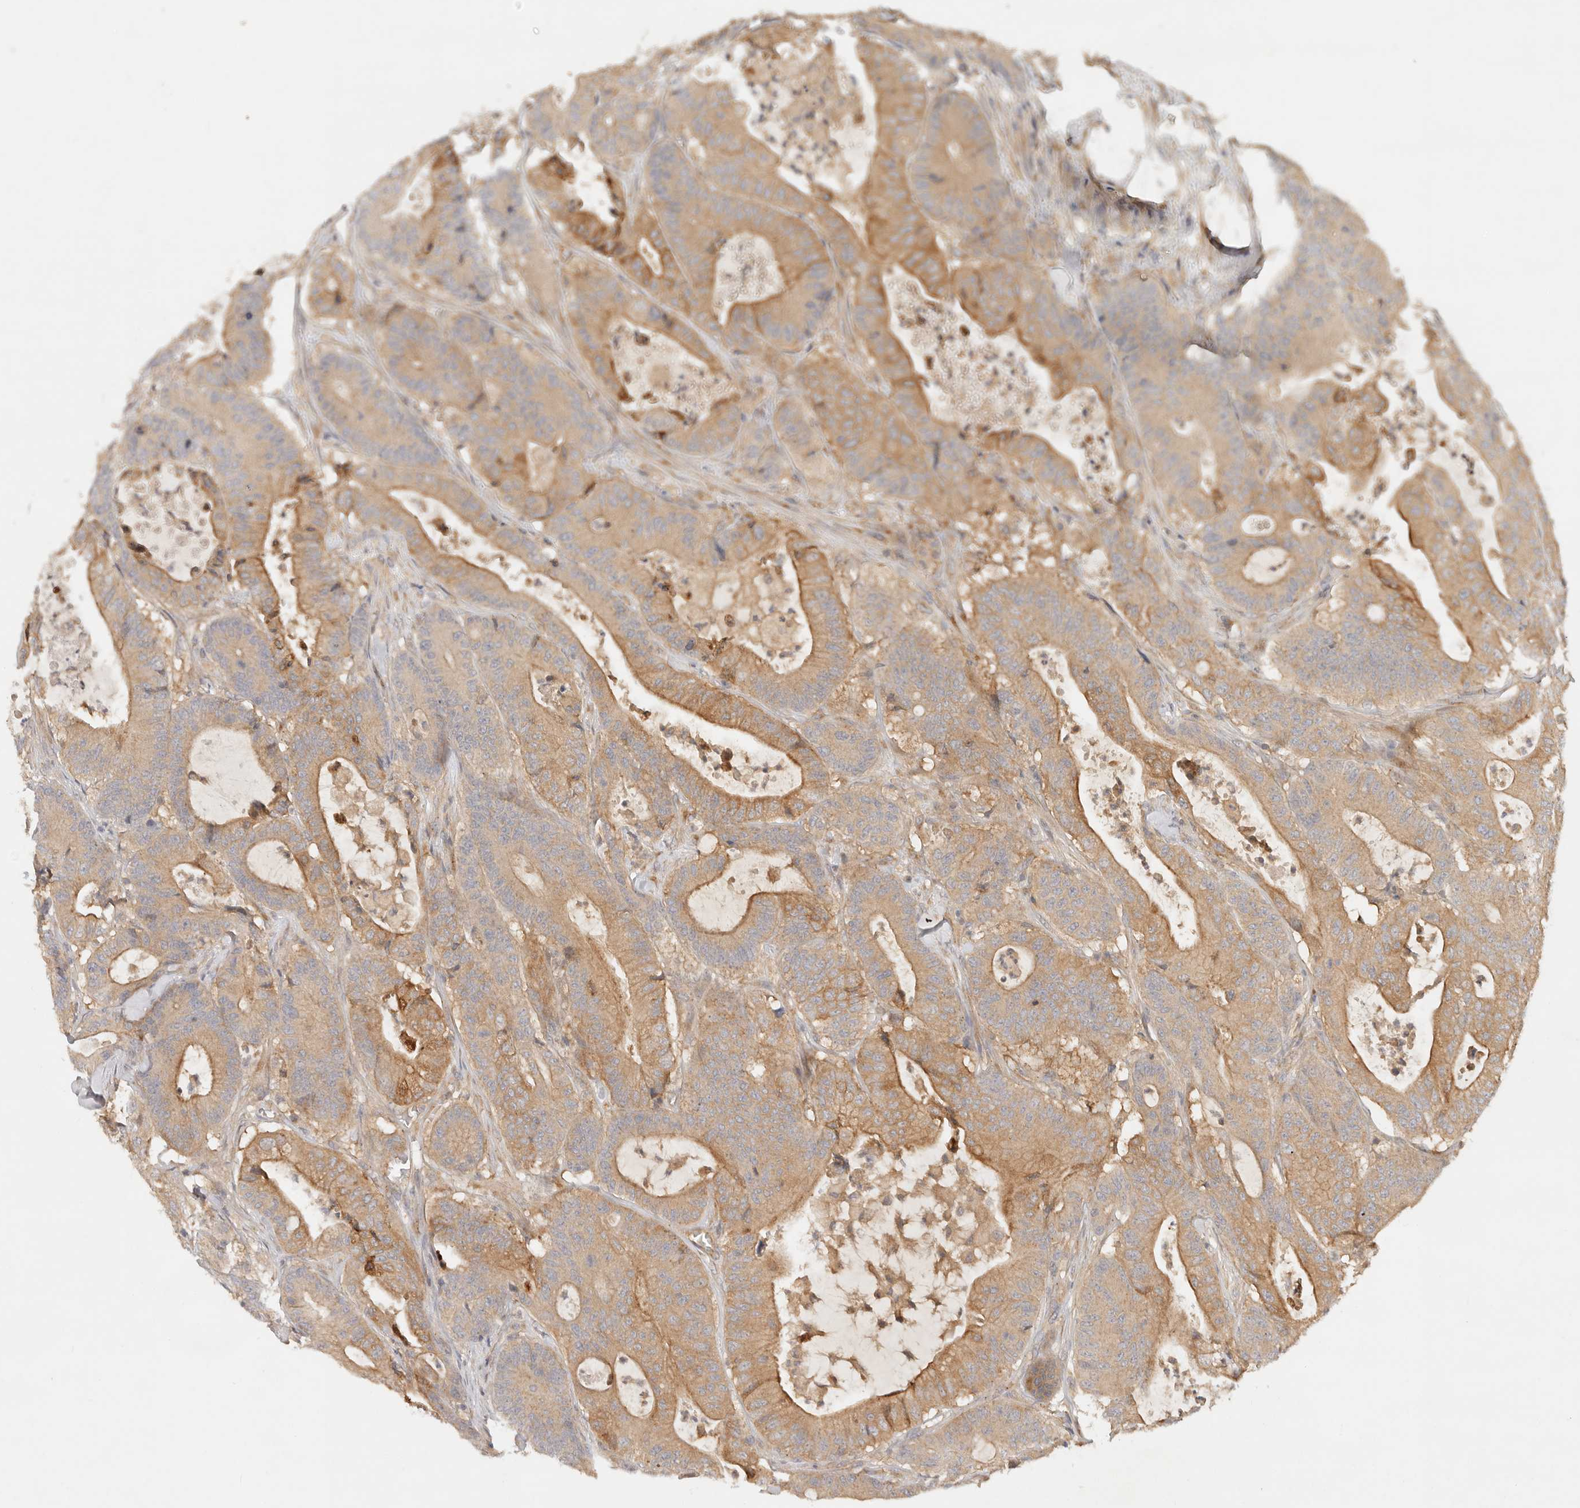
{"staining": {"intensity": "moderate", "quantity": ">75%", "location": "cytoplasmic/membranous"}, "tissue": "colorectal cancer", "cell_type": "Tumor cells", "image_type": "cancer", "snomed": [{"axis": "morphology", "description": "Adenocarcinoma, NOS"}, {"axis": "topography", "description": "Colon"}], "caption": "Protein expression analysis of human colorectal cancer reveals moderate cytoplasmic/membranous staining in about >75% of tumor cells. (Stains: DAB (3,3'-diaminobenzidine) in brown, nuclei in blue, Microscopy: brightfield microscopy at high magnification).", "gene": "HECTD3", "patient": {"sex": "female", "age": 84}}